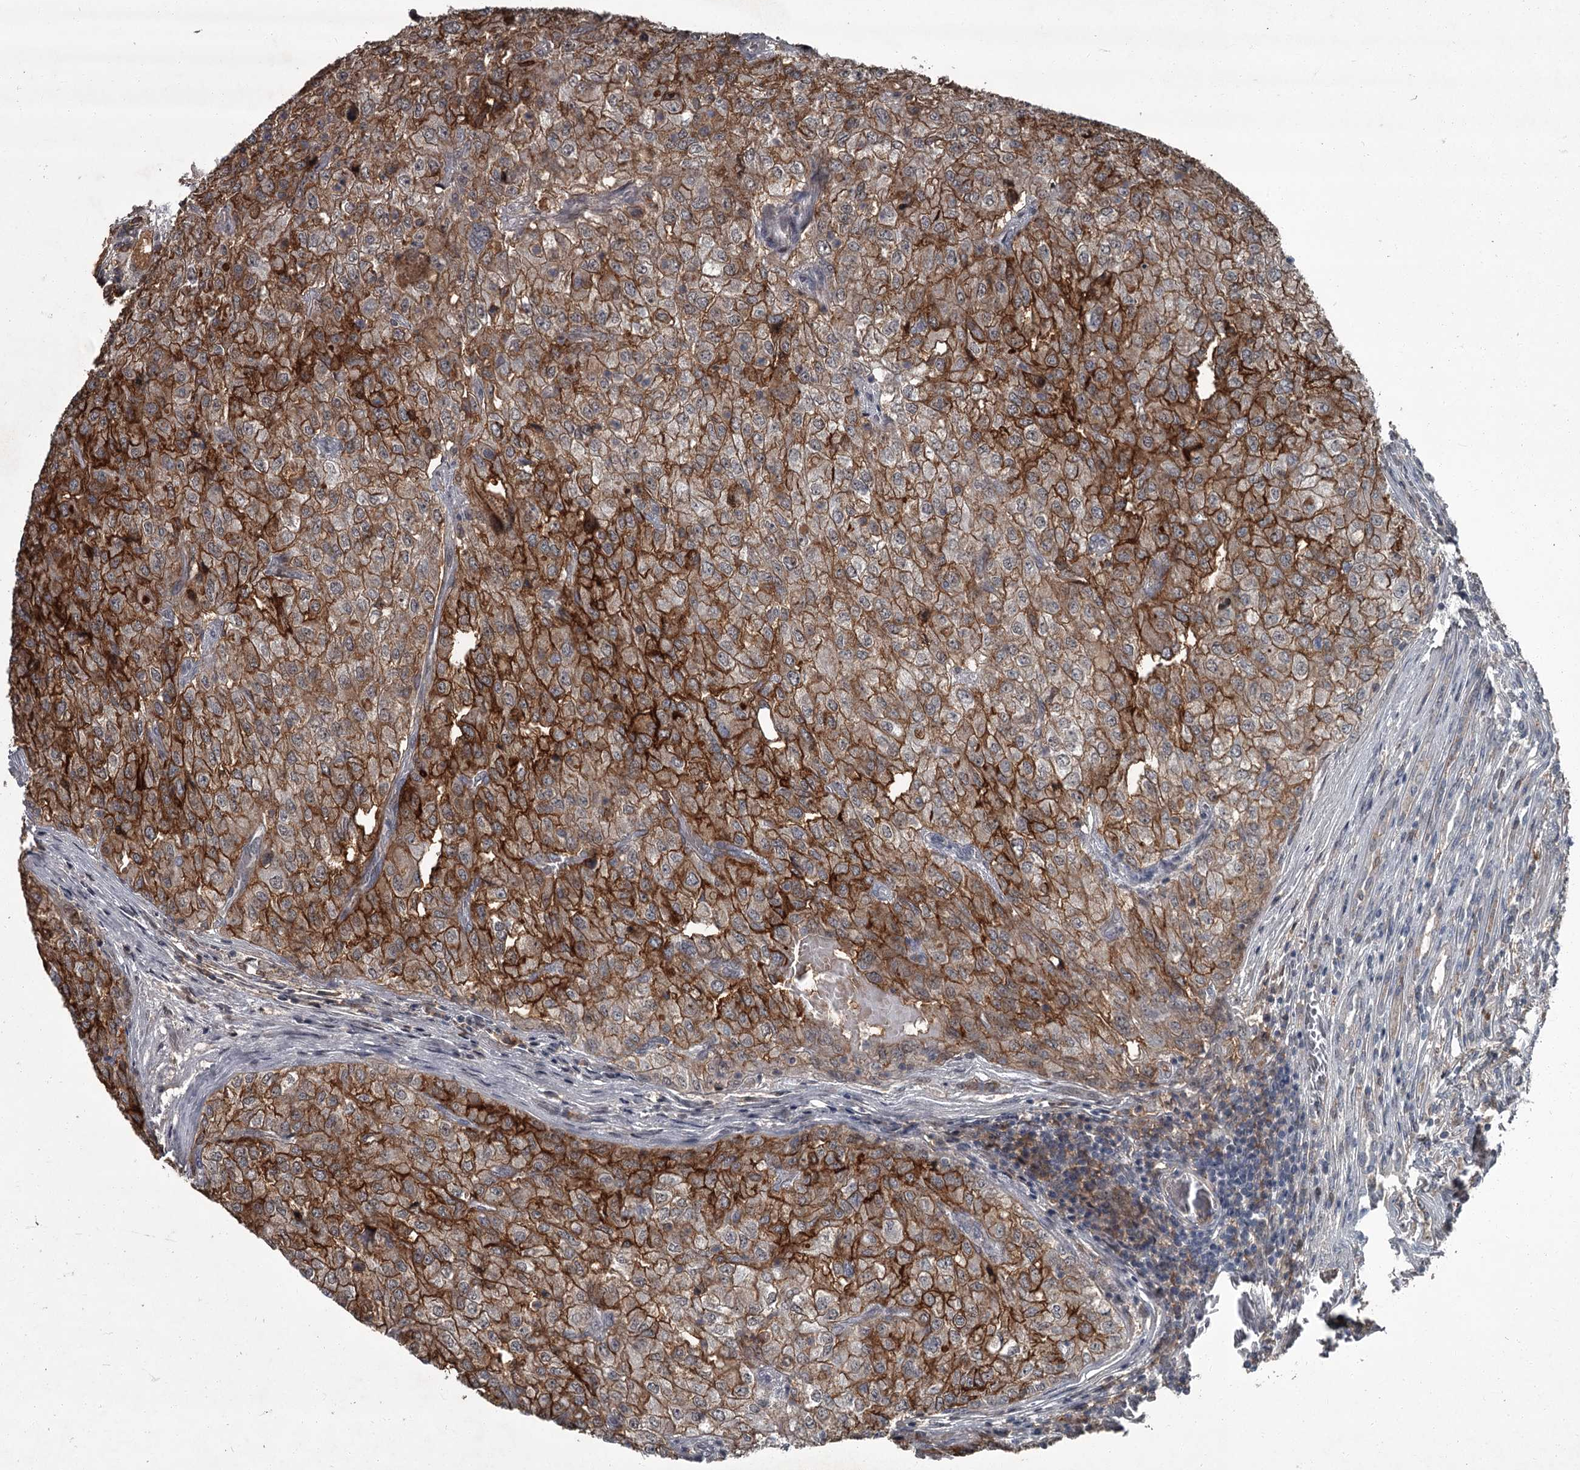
{"staining": {"intensity": "moderate", "quantity": ">75%", "location": "cytoplasmic/membranous"}, "tissue": "renal cancer", "cell_type": "Tumor cells", "image_type": "cancer", "snomed": [{"axis": "morphology", "description": "Adenocarcinoma, NOS"}, {"axis": "topography", "description": "Kidney"}], "caption": "Renal adenocarcinoma stained with IHC displays moderate cytoplasmic/membranous staining in about >75% of tumor cells.", "gene": "FLVCR2", "patient": {"sex": "female", "age": 54}}